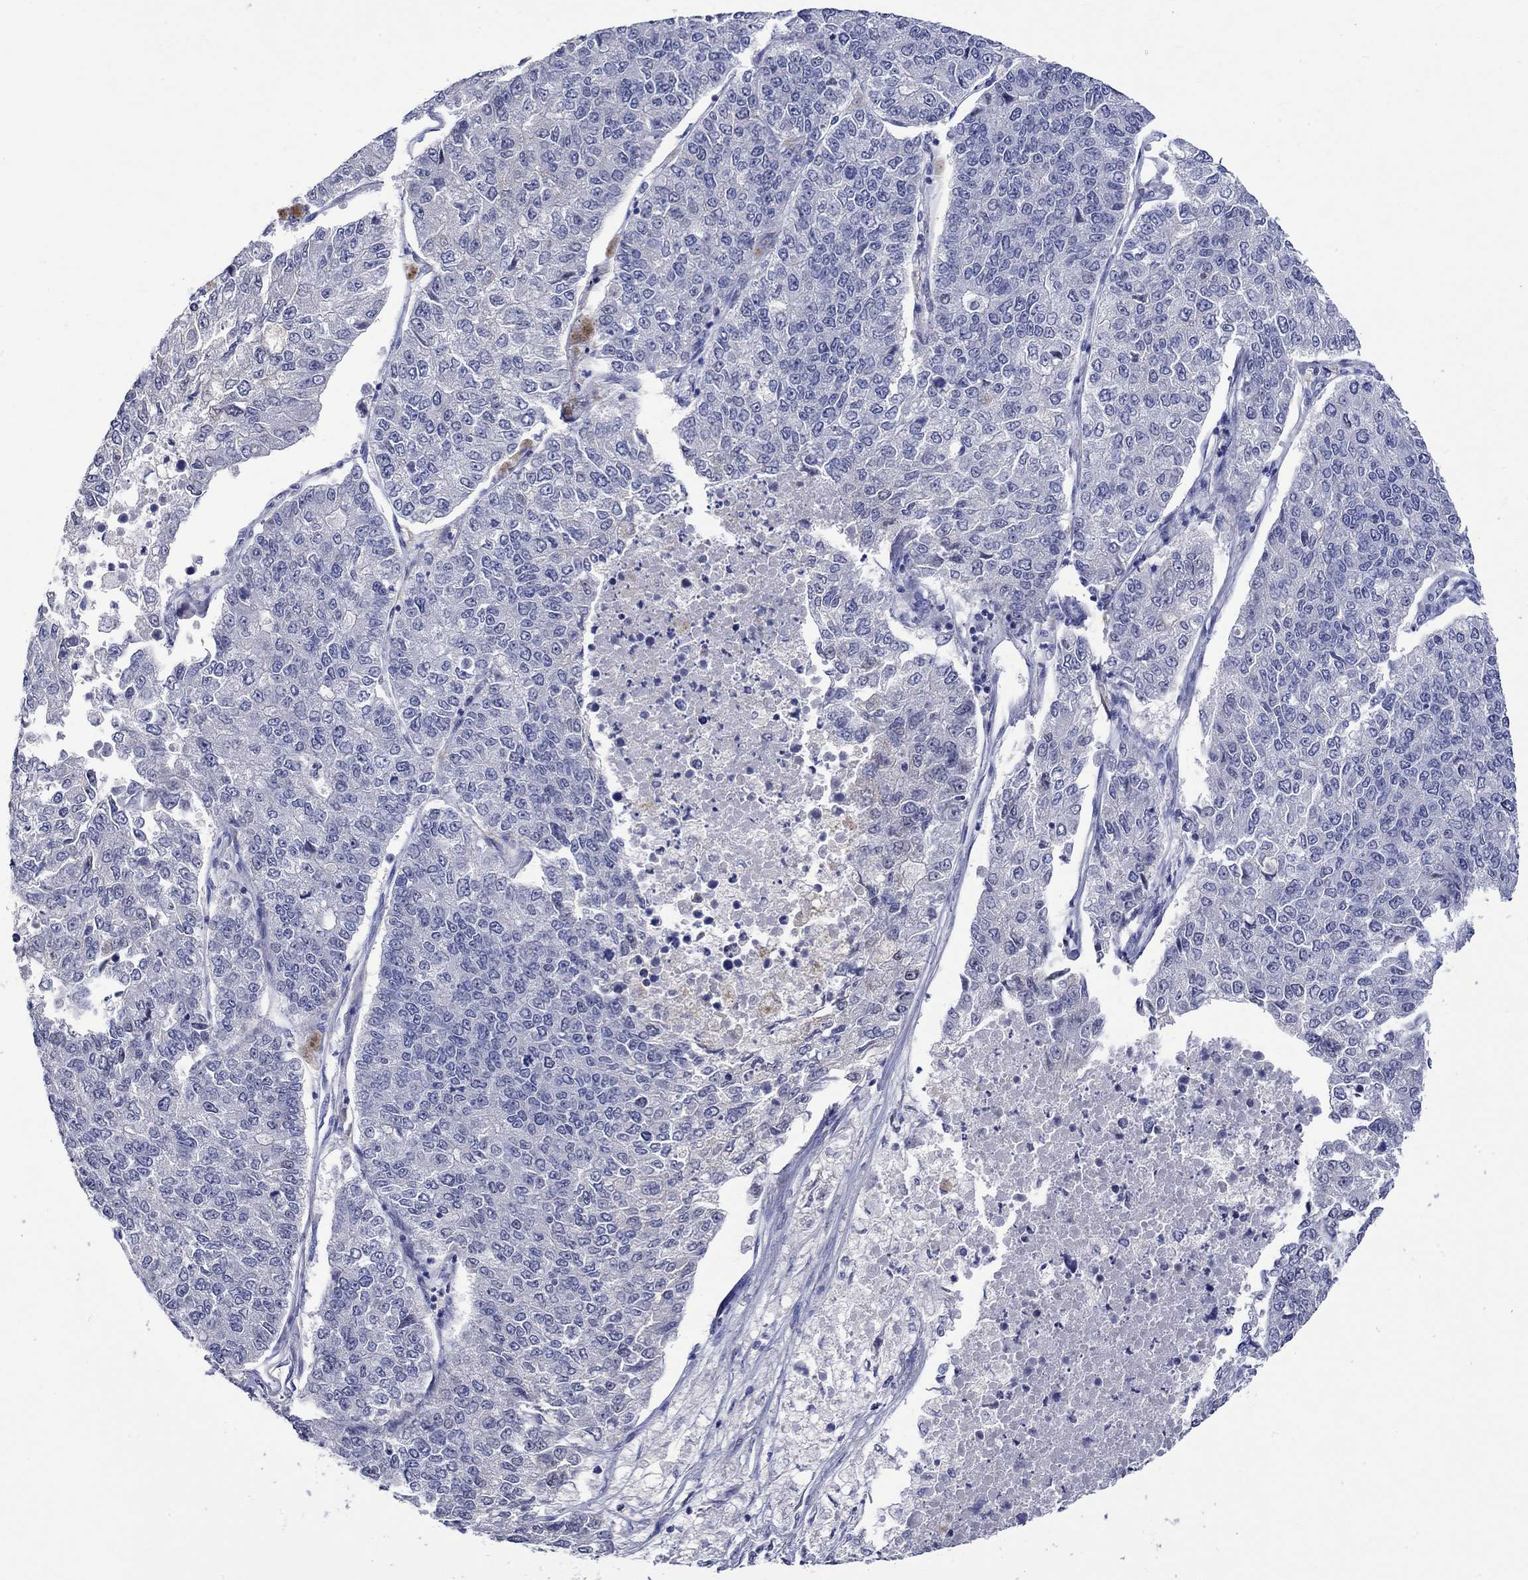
{"staining": {"intensity": "negative", "quantity": "none", "location": "none"}, "tissue": "lung cancer", "cell_type": "Tumor cells", "image_type": "cancer", "snomed": [{"axis": "morphology", "description": "Adenocarcinoma, NOS"}, {"axis": "topography", "description": "Lung"}], "caption": "Tumor cells show no significant protein expression in lung cancer. The staining was performed using DAB (3,3'-diaminobenzidine) to visualize the protein expression in brown, while the nuclei were stained in blue with hematoxylin (Magnification: 20x).", "gene": "CRYAB", "patient": {"sex": "male", "age": 49}}